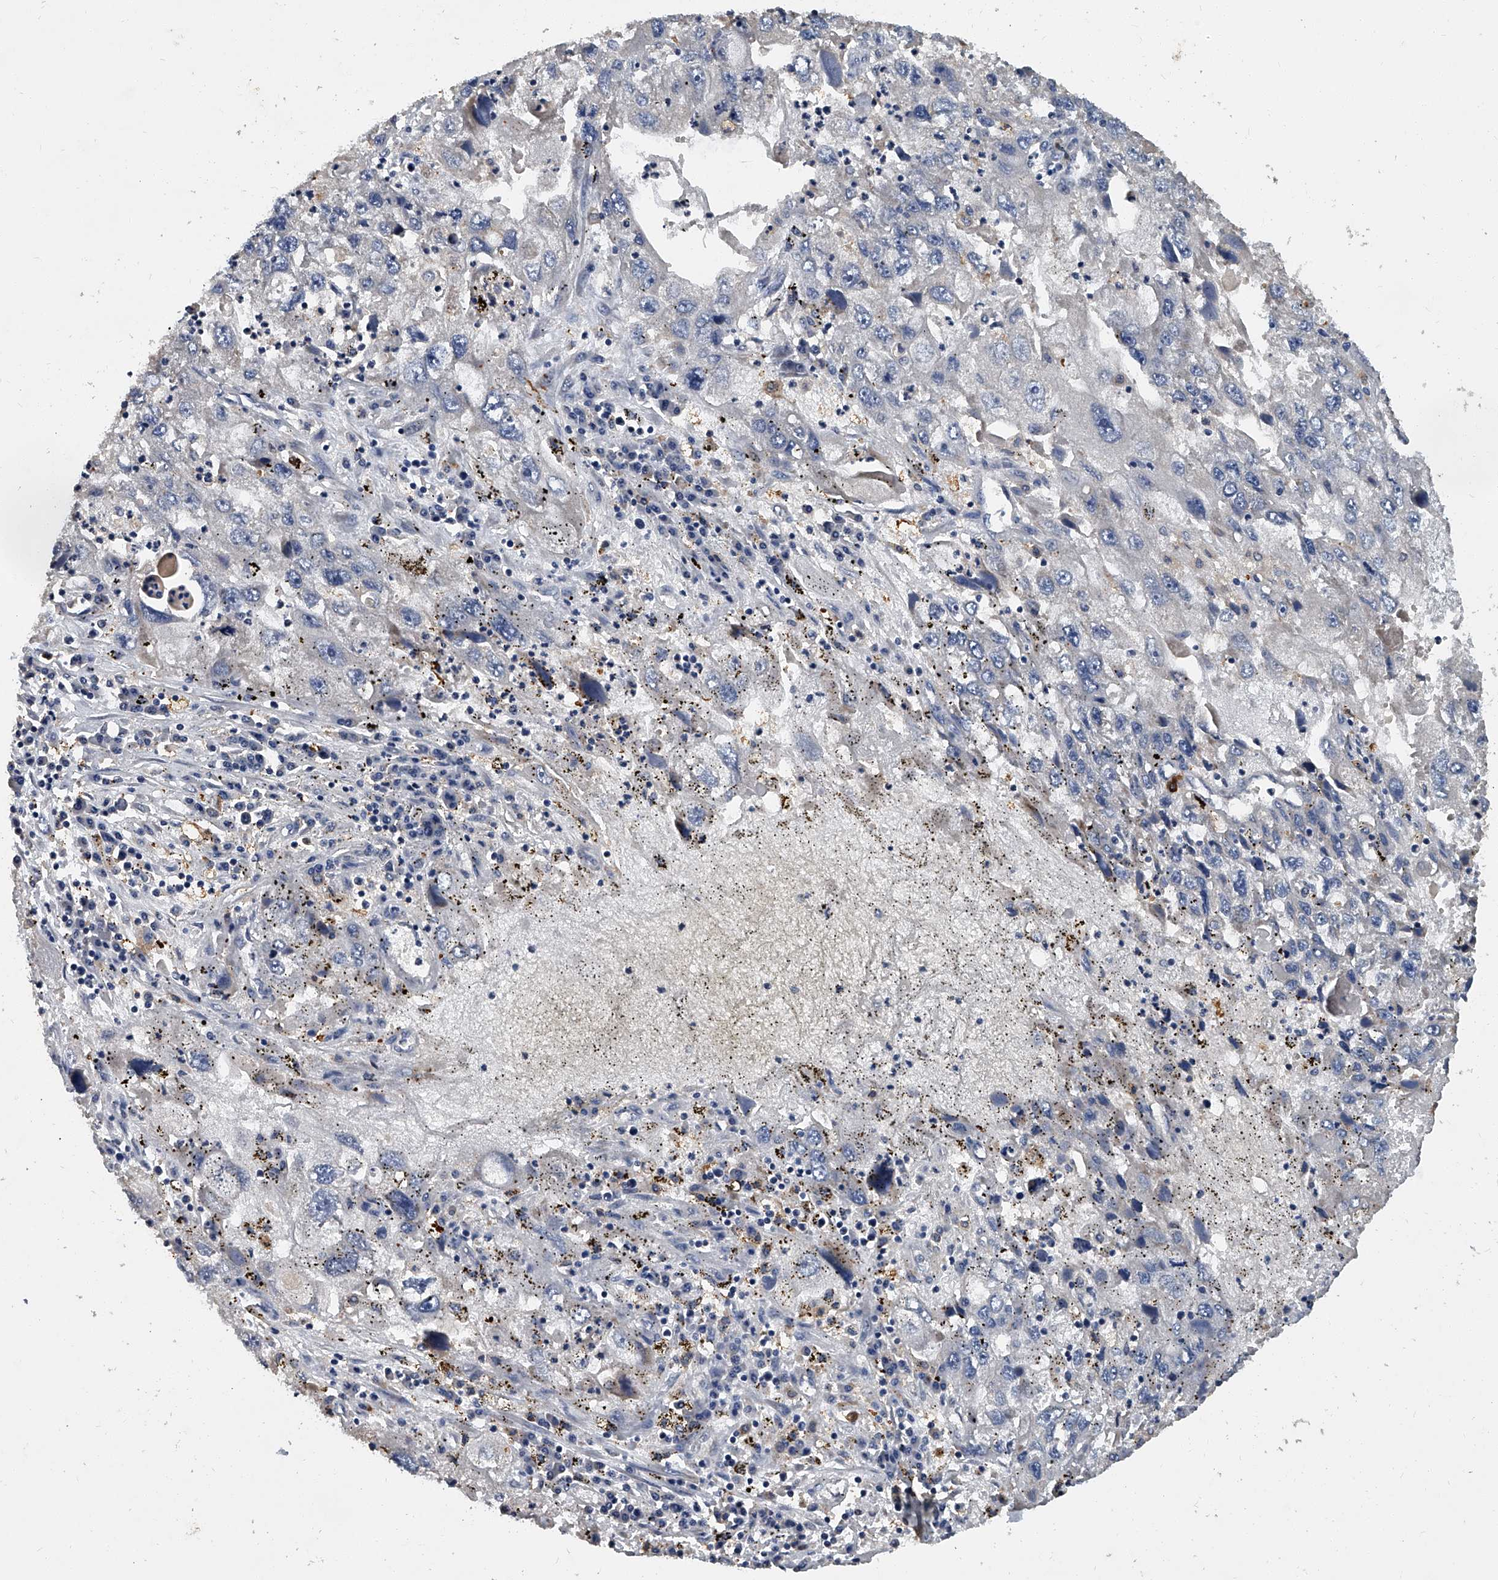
{"staining": {"intensity": "negative", "quantity": "none", "location": "none"}, "tissue": "endometrial cancer", "cell_type": "Tumor cells", "image_type": "cancer", "snomed": [{"axis": "morphology", "description": "Adenocarcinoma, NOS"}, {"axis": "topography", "description": "Endometrium"}], "caption": "Immunohistochemistry micrograph of neoplastic tissue: endometrial cancer (adenocarcinoma) stained with DAB exhibits no significant protein positivity in tumor cells. The staining was performed using DAB to visualize the protein expression in brown, while the nuclei were stained in blue with hematoxylin (Magnification: 20x).", "gene": "JAG2", "patient": {"sex": "female", "age": 49}}